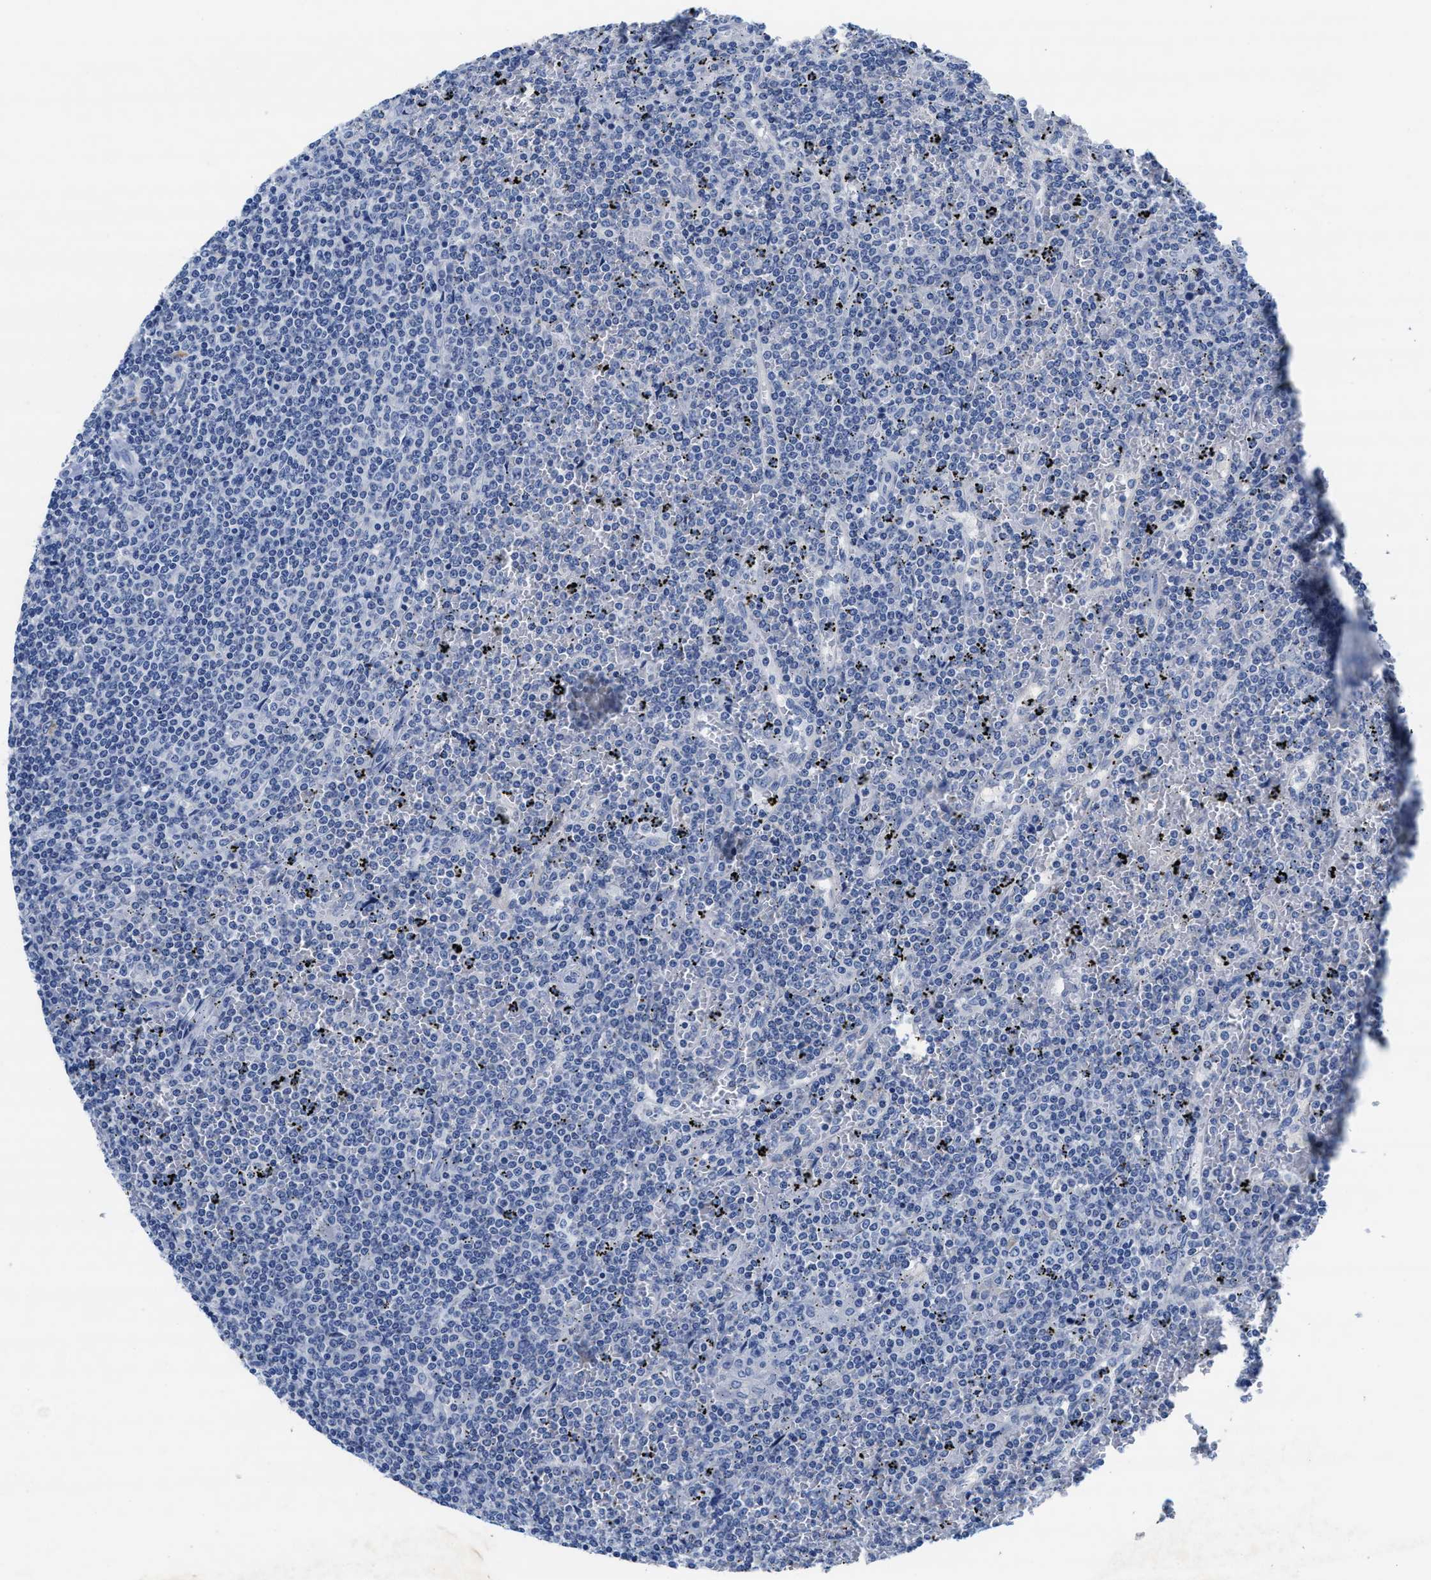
{"staining": {"intensity": "negative", "quantity": "none", "location": "none"}, "tissue": "lymphoma", "cell_type": "Tumor cells", "image_type": "cancer", "snomed": [{"axis": "morphology", "description": "Malignant lymphoma, non-Hodgkin's type, Low grade"}, {"axis": "topography", "description": "Spleen"}], "caption": "High magnification brightfield microscopy of malignant lymphoma, non-Hodgkin's type (low-grade) stained with DAB (3,3'-diaminobenzidine) (brown) and counterstained with hematoxylin (blue): tumor cells show no significant expression.", "gene": "TTC3", "patient": {"sex": "female", "age": 19}}